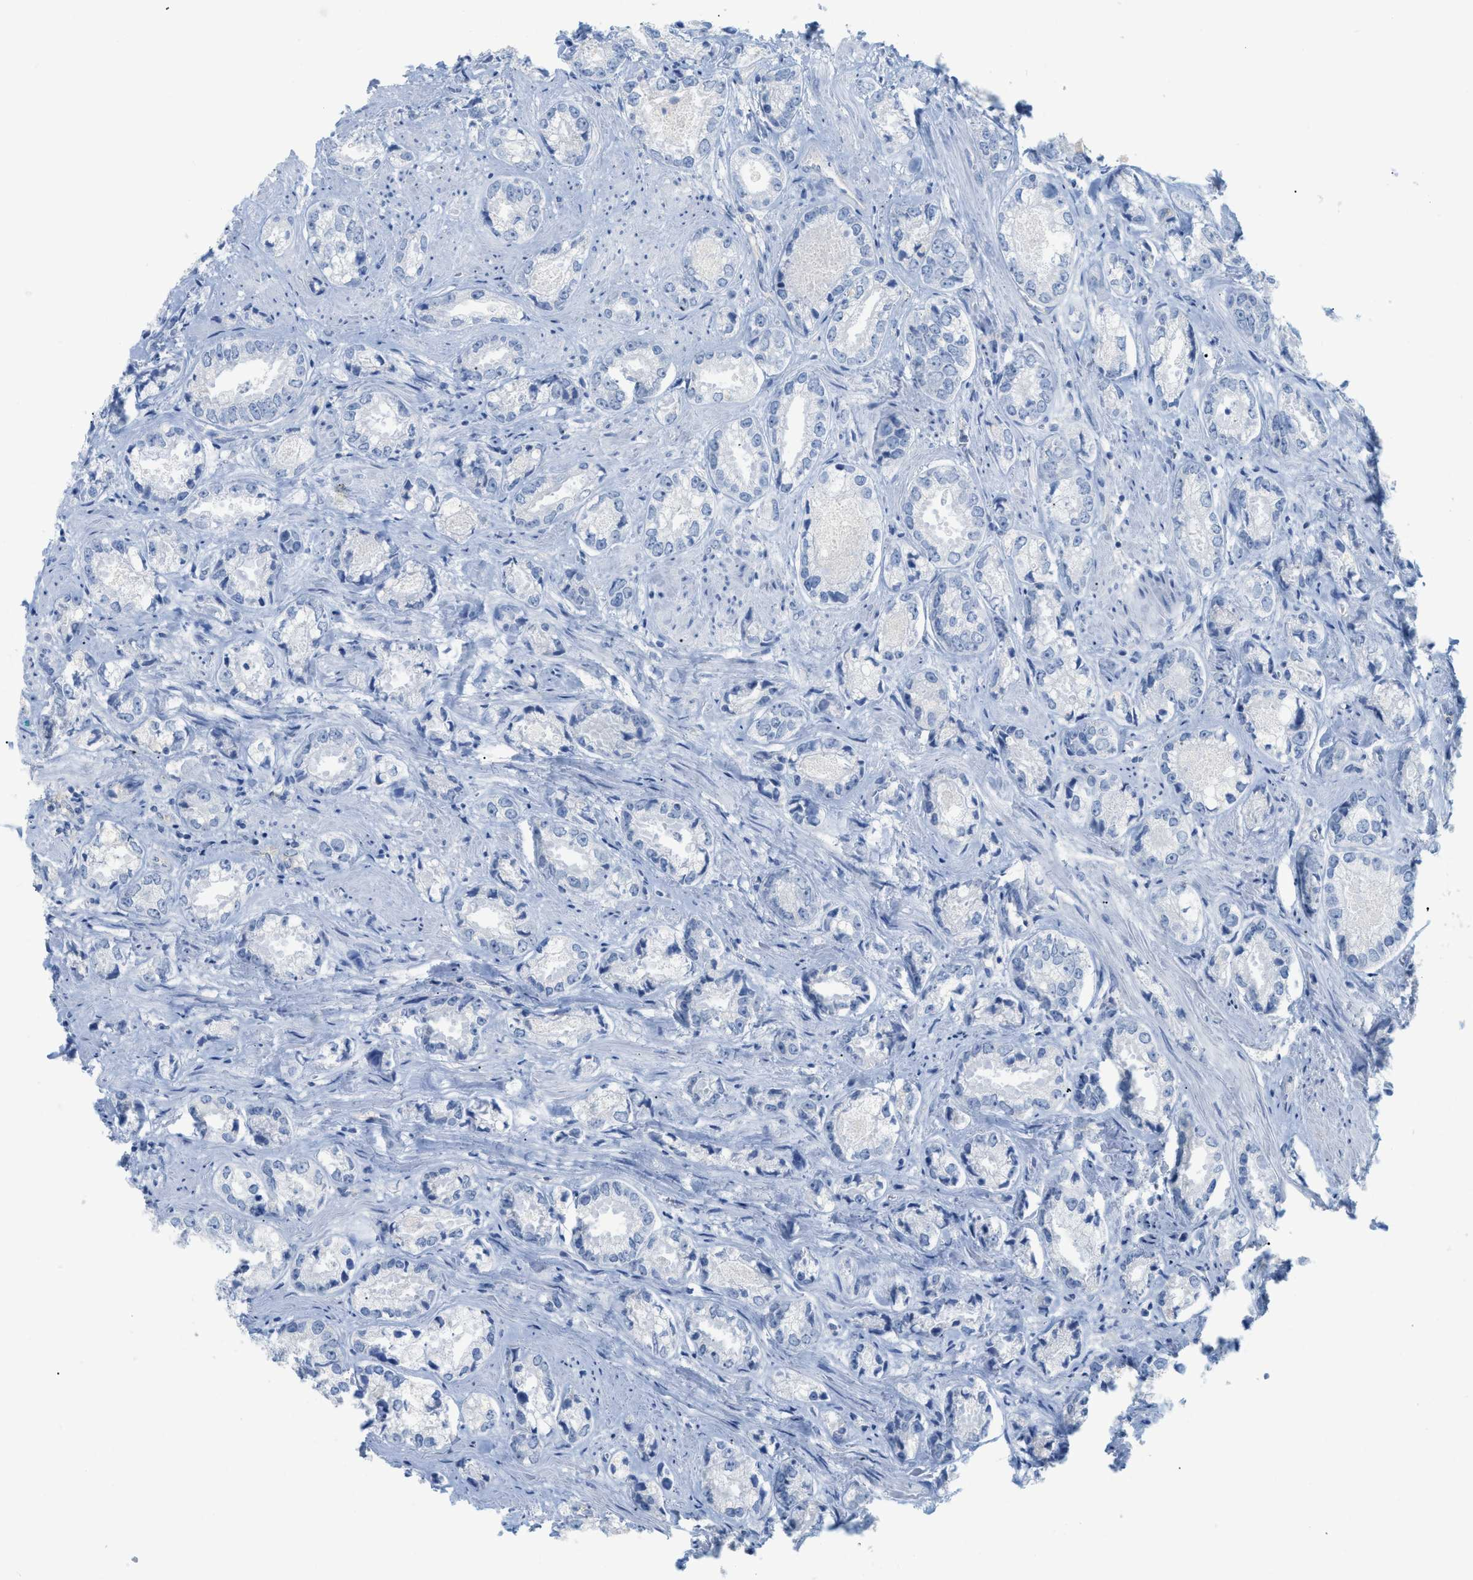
{"staining": {"intensity": "negative", "quantity": "none", "location": "none"}, "tissue": "prostate cancer", "cell_type": "Tumor cells", "image_type": "cancer", "snomed": [{"axis": "morphology", "description": "Adenocarcinoma, High grade"}, {"axis": "topography", "description": "Prostate"}], "caption": "Immunohistochemistry (IHC) of human prostate cancer (high-grade adenocarcinoma) displays no positivity in tumor cells.", "gene": "PAPPA", "patient": {"sex": "male", "age": 61}}